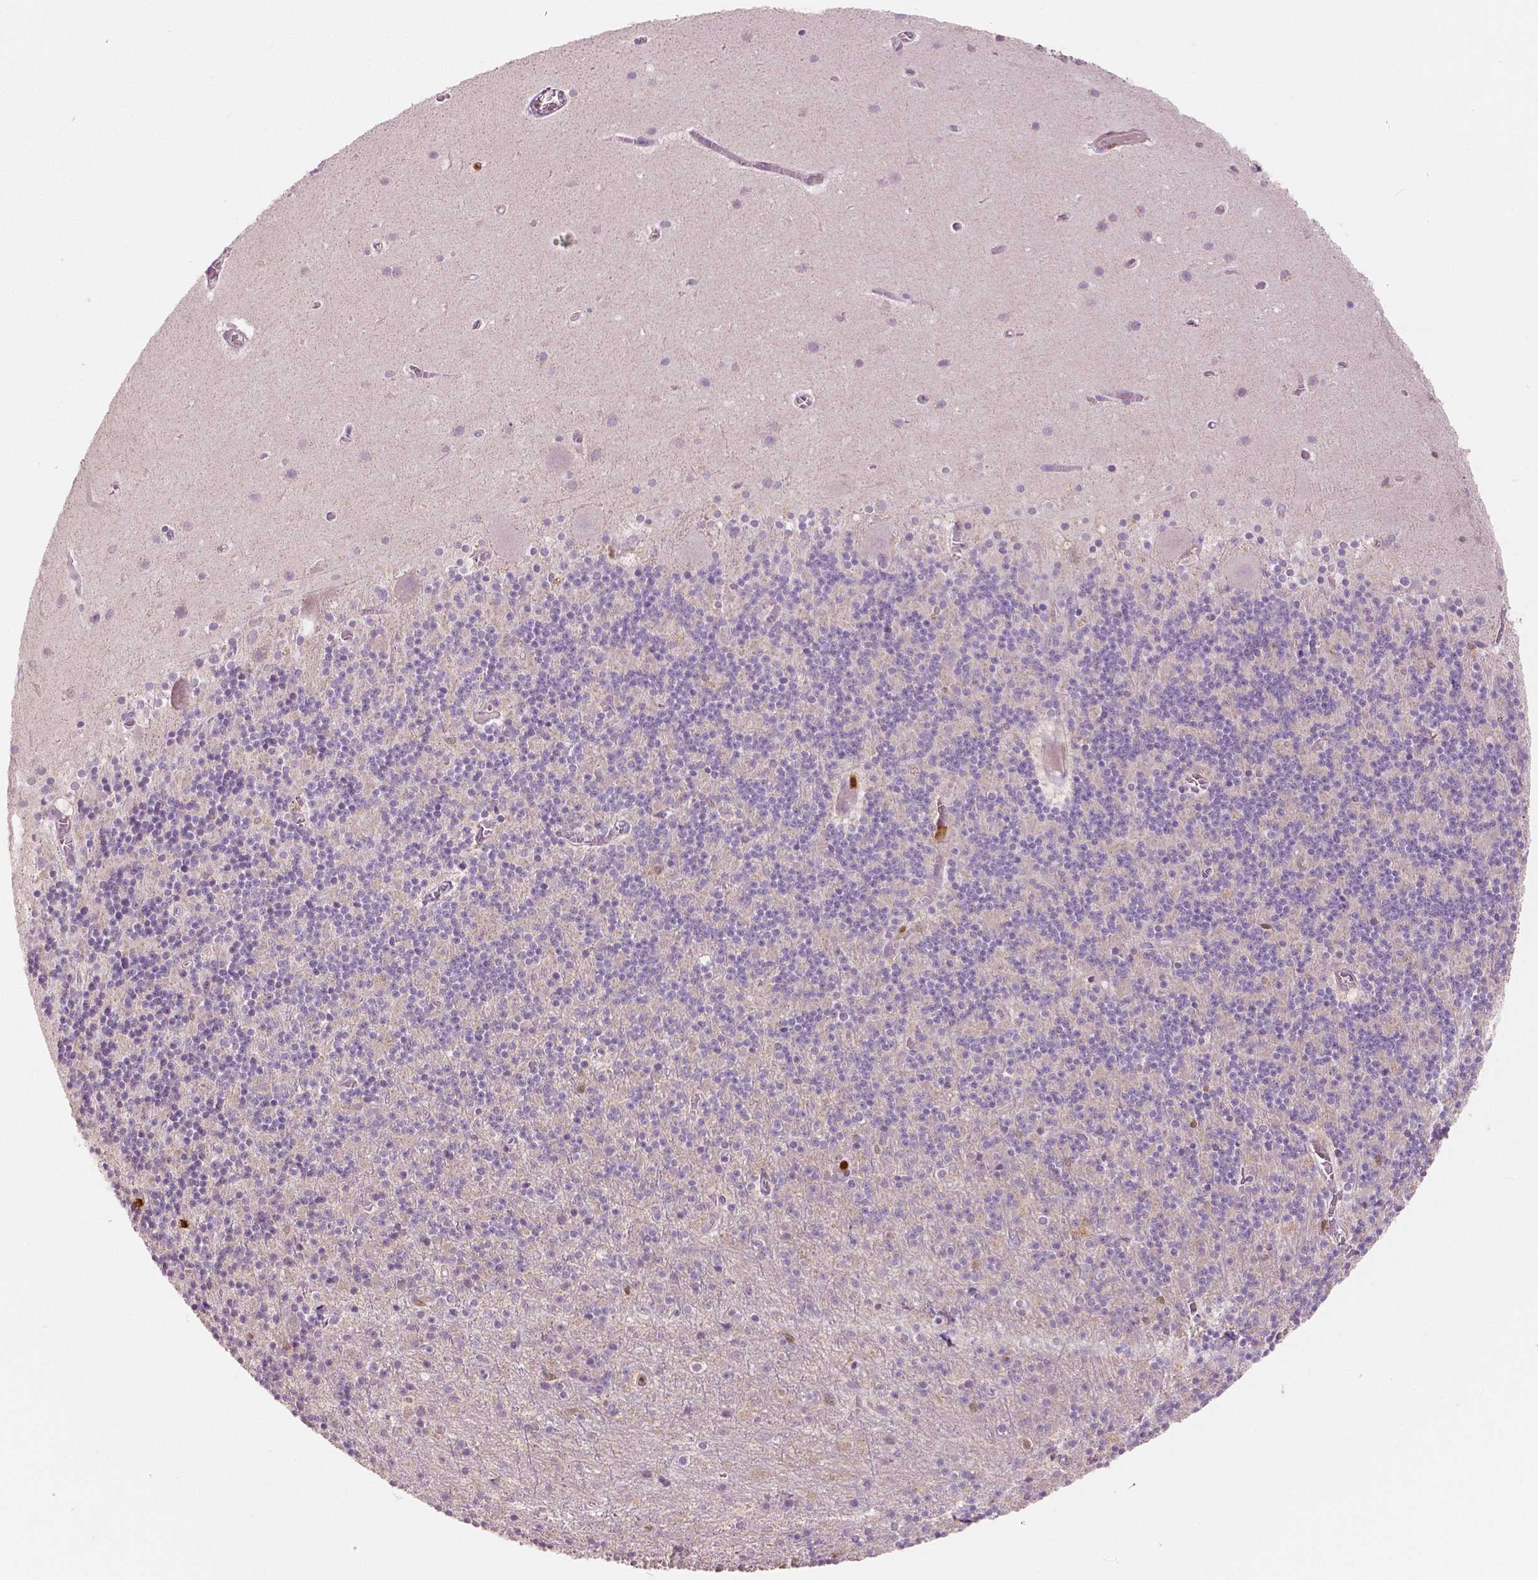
{"staining": {"intensity": "negative", "quantity": "none", "location": "none"}, "tissue": "cerebellum", "cell_type": "Cells in granular layer", "image_type": "normal", "snomed": [{"axis": "morphology", "description": "Normal tissue, NOS"}, {"axis": "topography", "description": "Cerebellum"}], "caption": "This is an immunohistochemistry micrograph of unremarkable human cerebellum. There is no expression in cells in granular layer.", "gene": "S100A4", "patient": {"sex": "male", "age": 70}}